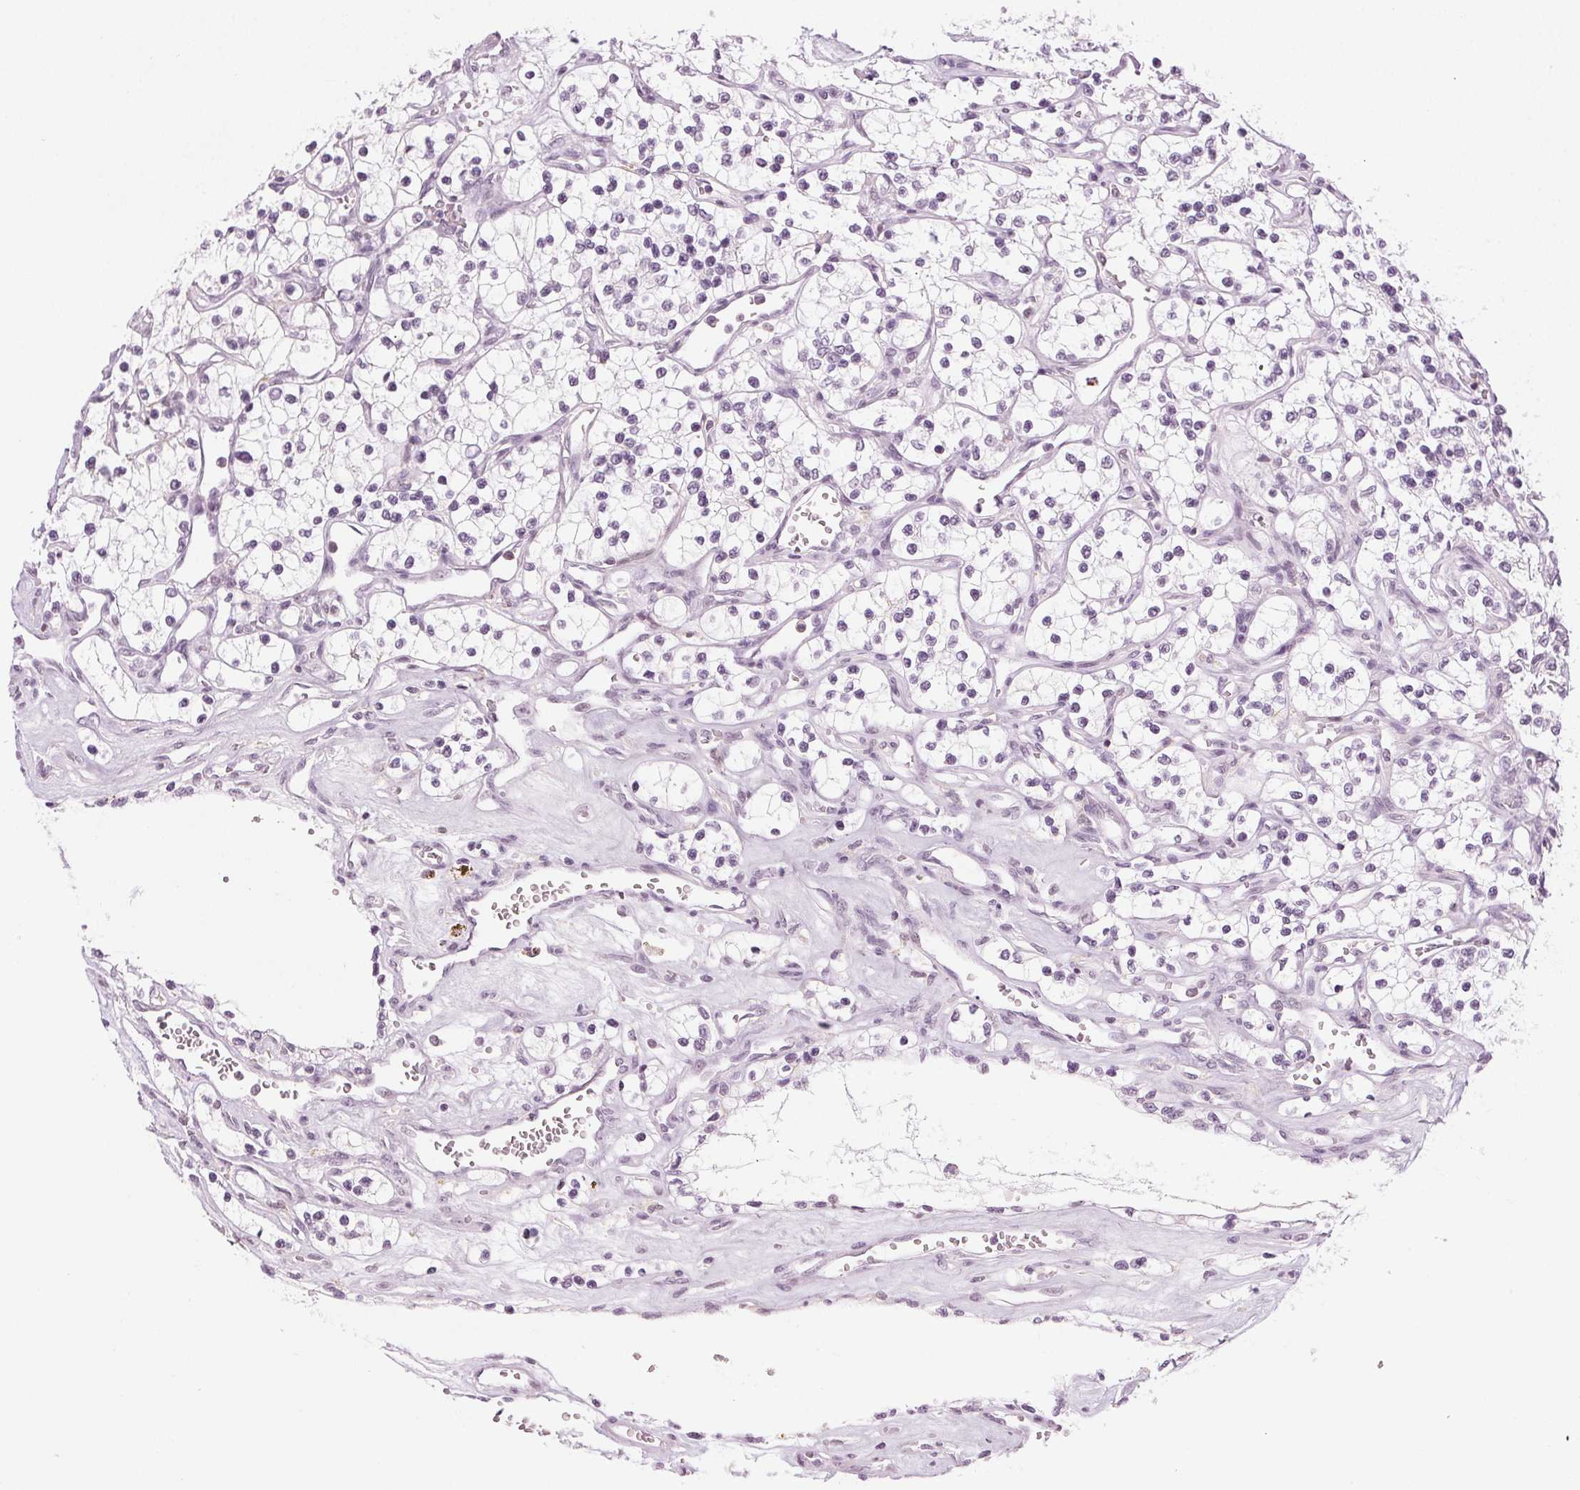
{"staining": {"intensity": "negative", "quantity": "none", "location": "none"}, "tissue": "renal cancer", "cell_type": "Tumor cells", "image_type": "cancer", "snomed": [{"axis": "morphology", "description": "Adenocarcinoma, NOS"}, {"axis": "topography", "description": "Kidney"}], "caption": "Tumor cells are negative for brown protein staining in renal cancer.", "gene": "AIF1L", "patient": {"sex": "female", "age": 69}}